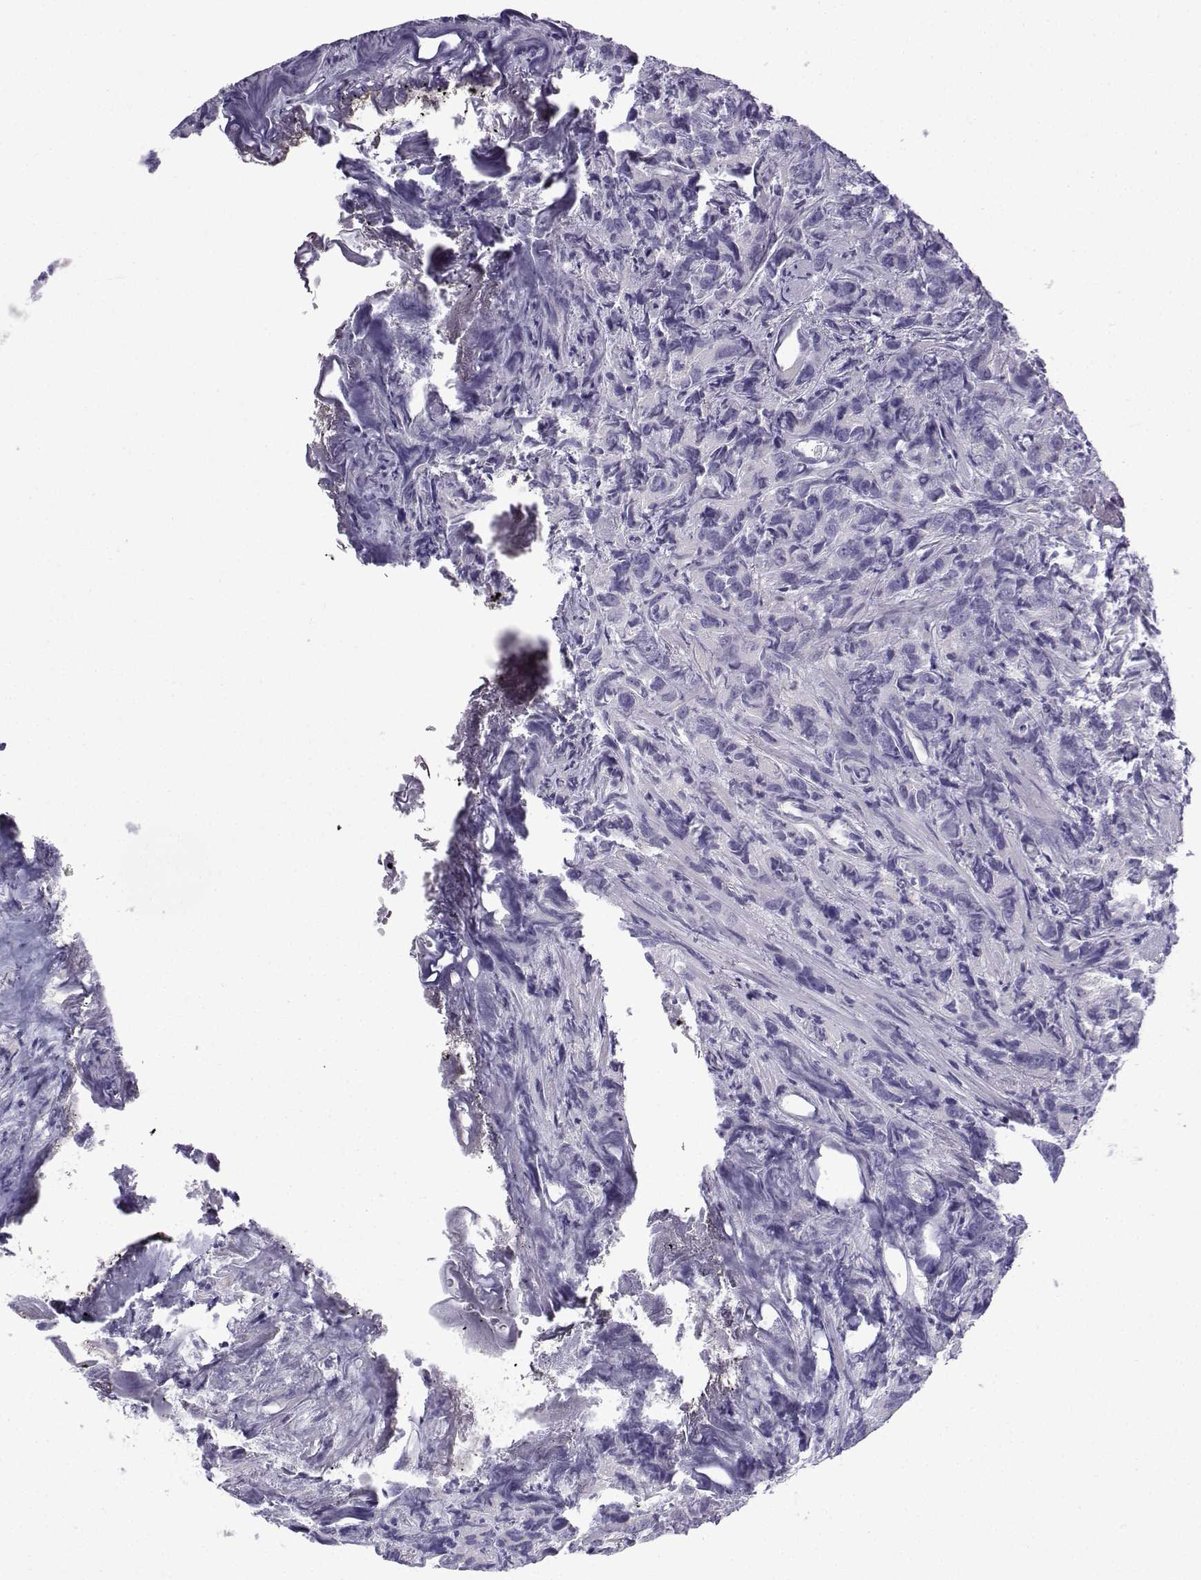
{"staining": {"intensity": "negative", "quantity": "none", "location": "none"}, "tissue": "prostate cancer", "cell_type": "Tumor cells", "image_type": "cancer", "snomed": [{"axis": "morphology", "description": "Adenocarcinoma, High grade"}, {"axis": "topography", "description": "Prostate"}], "caption": "Tumor cells show no significant protein staining in prostate adenocarcinoma (high-grade). (DAB immunohistochemistry (IHC) with hematoxylin counter stain).", "gene": "SPACA7", "patient": {"sex": "male", "age": 90}}